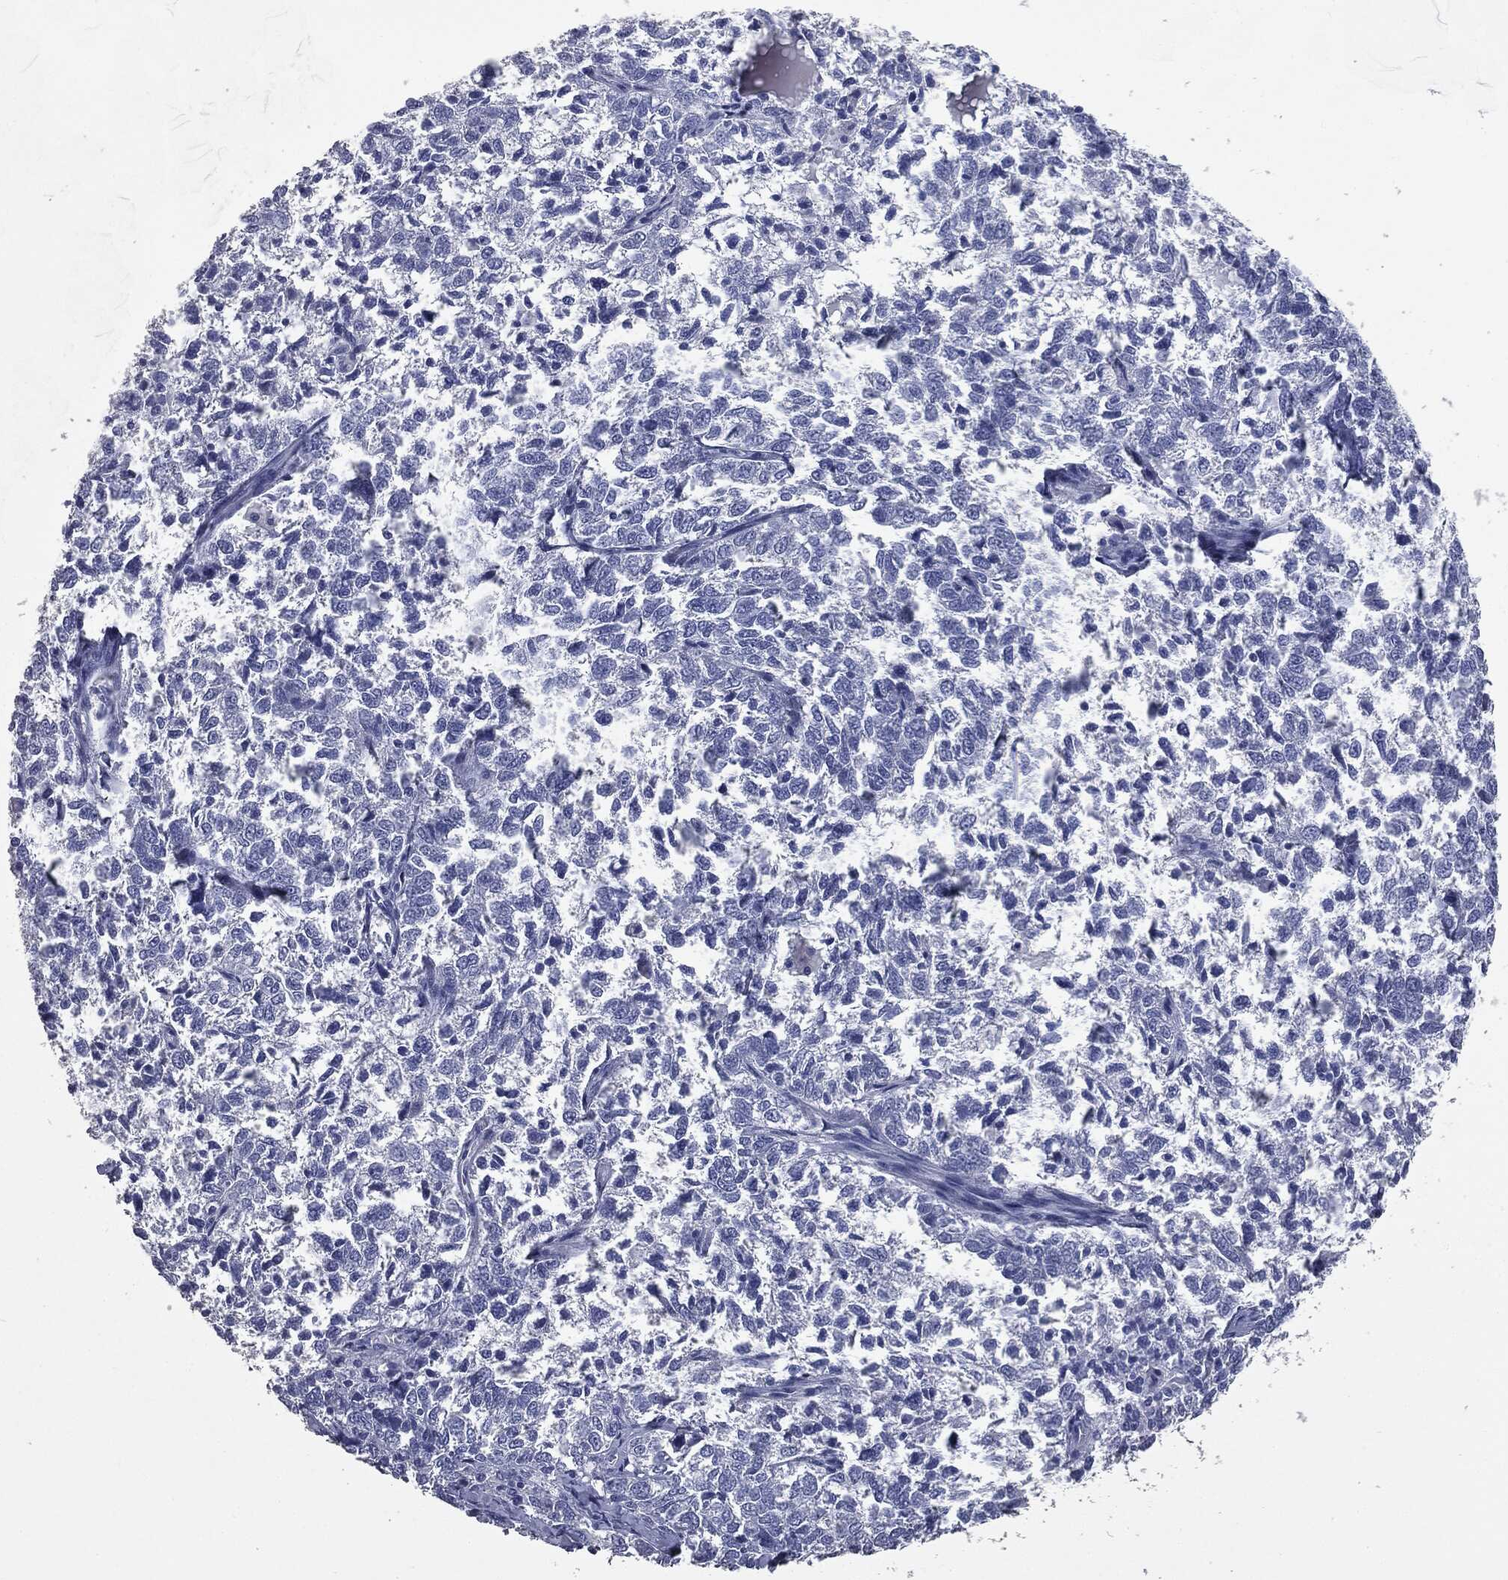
{"staining": {"intensity": "negative", "quantity": "none", "location": "none"}, "tissue": "ovarian cancer", "cell_type": "Tumor cells", "image_type": "cancer", "snomed": [{"axis": "morphology", "description": "Cystadenocarcinoma, serous, NOS"}, {"axis": "topography", "description": "Ovary"}], "caption": "Image shows no protein positivity in tumor cells of serous cystadenocarcinoma (ovarian) tissue.", "gene": "ATP2A1", "patient": {"sex": "female", "age": 71}}